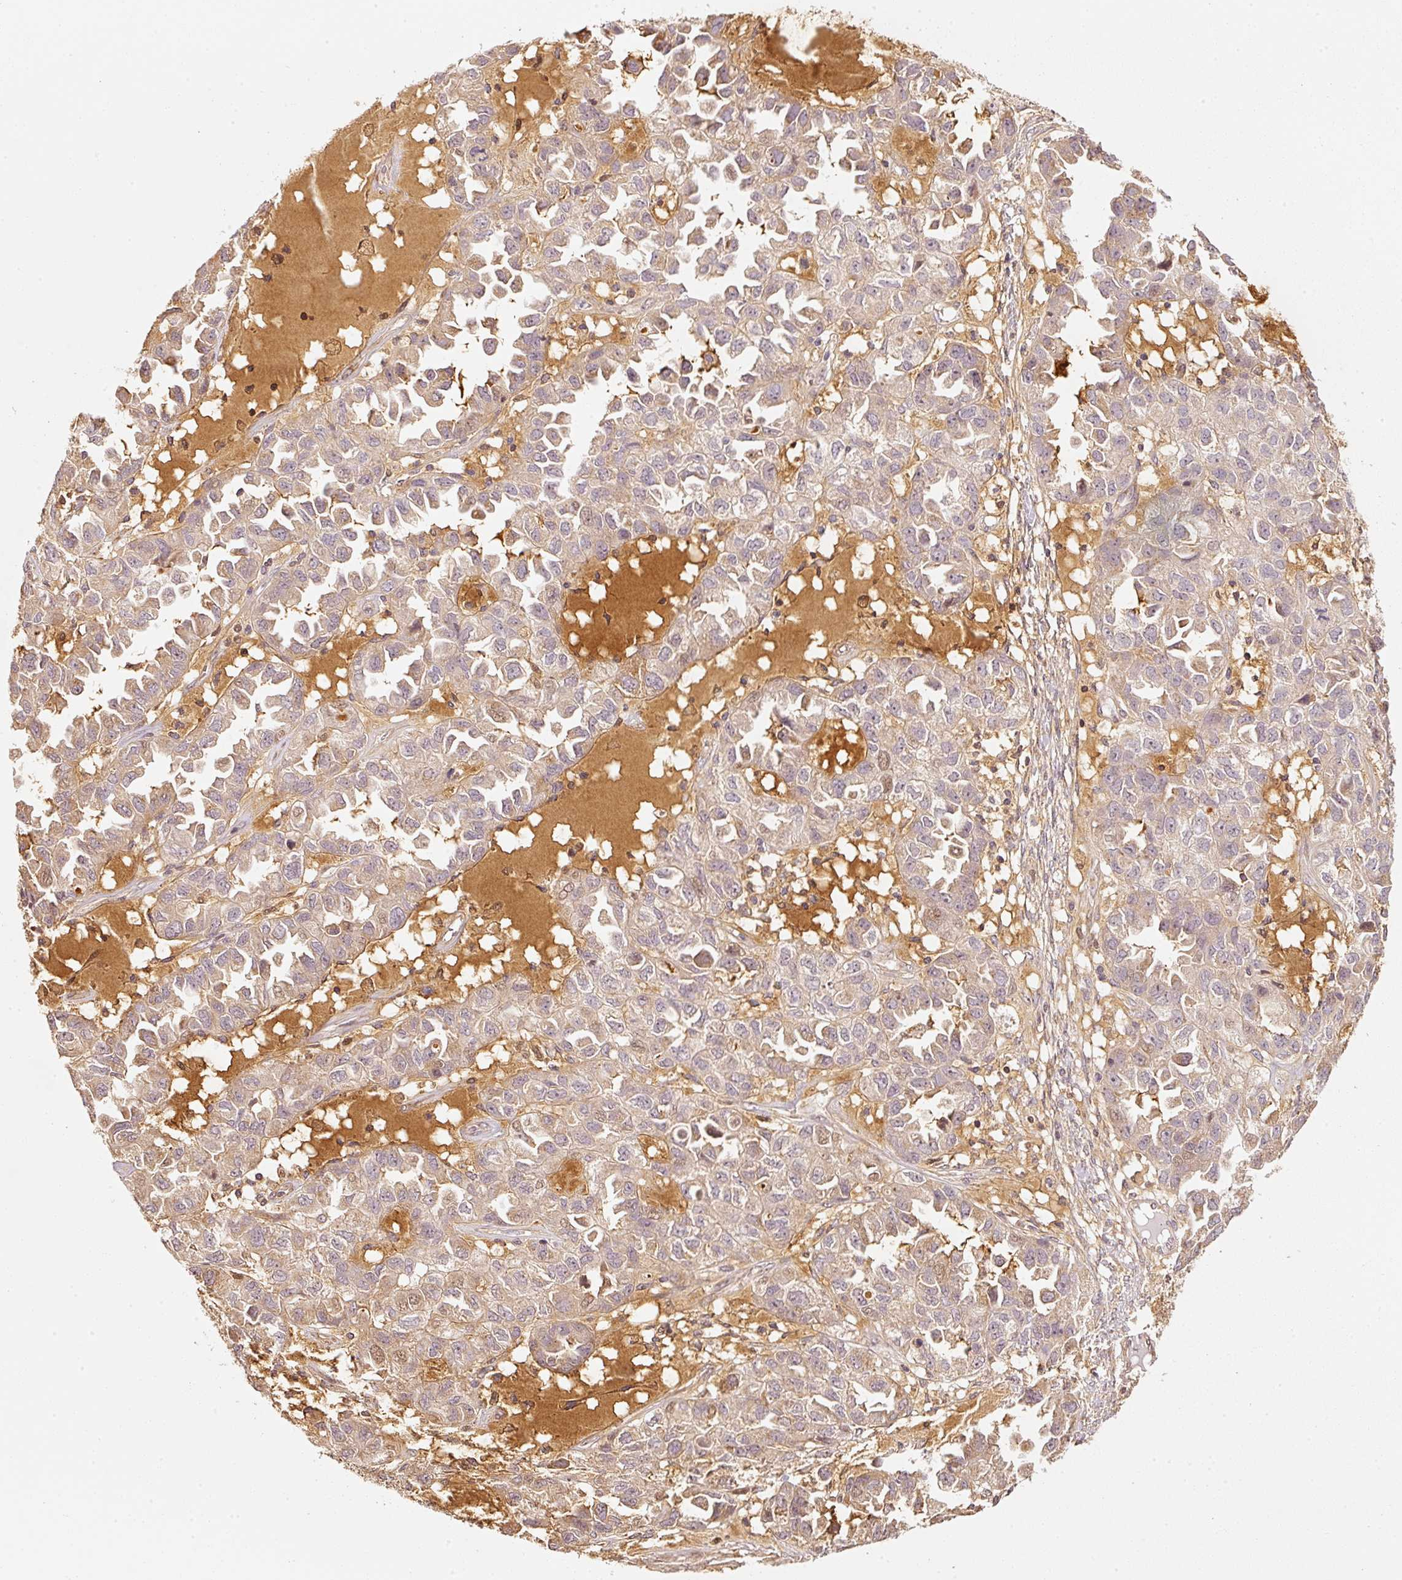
{"staining": {"intensity": "weak", "quantity": "25%-75%", "location": "cytoplasmic/membranous,nuclear"}, "tissue": "ovarian cancer", "cell_type": "Tumor cells", "image_type": "cancer", "snomed": [{"axis": "morphology", "description": "Cystadenocarcinoma, serous, NOS"}, {"axis": "topography", "description": "Ovary"}], "caption": "Brown immunohistochemical staining in ovarian serous cystadenocarcinoma demonstrates weak cytoplasmic/membranous and nuclear staining in approximately 25%-75% of tumor cells. (DAB IHC with brightfield microscopy, high magnification).", "gene": "RAB35", "patient": {"sex": "female", "age": 84}}